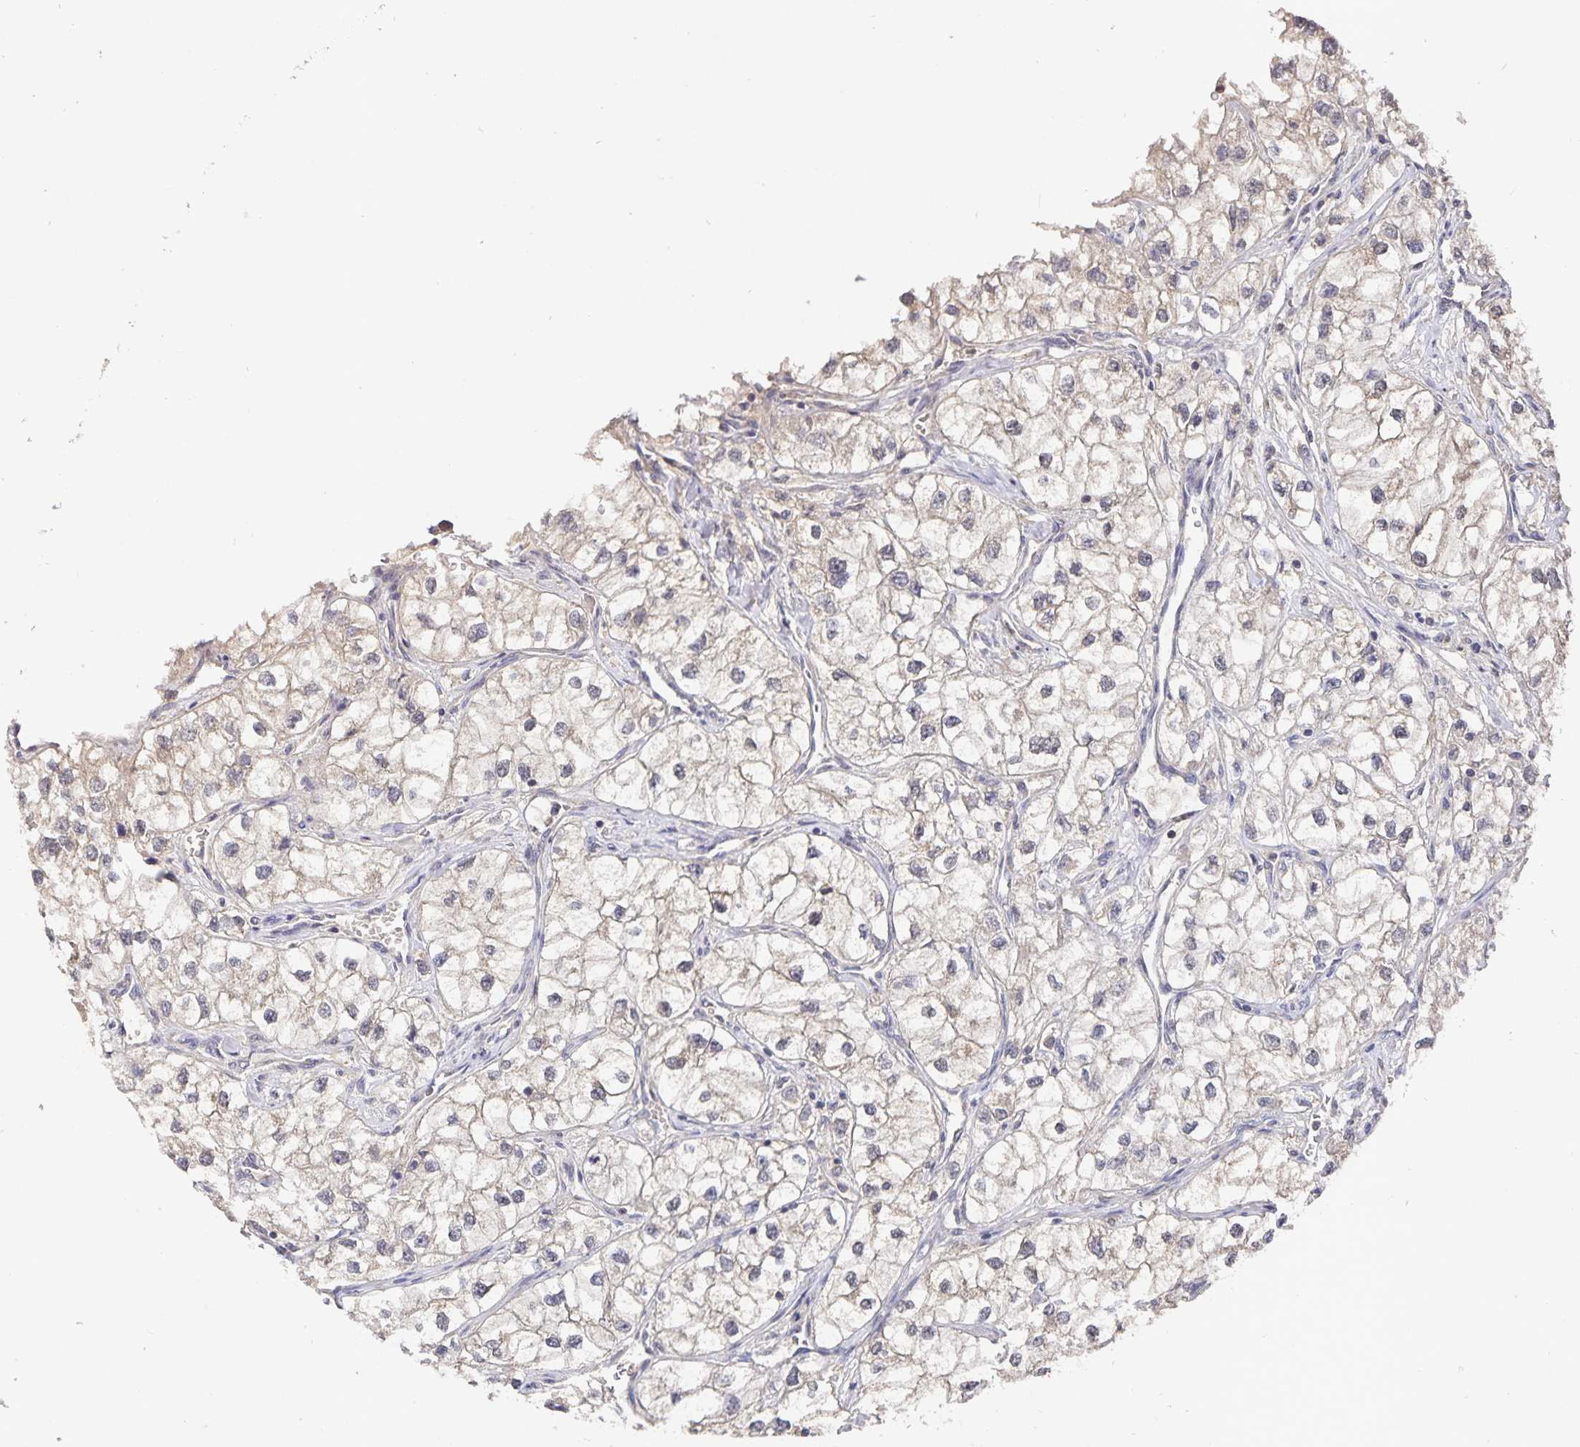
{"staining": {"intensity": "weak", "quantity": "<25%", "location": "cytoplasmic/membranous"}, "tissue": "renal cancer", "cell_type": "Tumor cells", "image_type": "cancer", "snomed": [{"axis": "morphology", "description": "Adenocarcinoma, NOS"}, {"axis": "topography", "description": "Kidney"}], "caption": "Tumor cells are negative for protein expression in human adenocarcinoma (renal).", "gene": "HEPN1", "patient": {"sex": "male", "age": 59}}